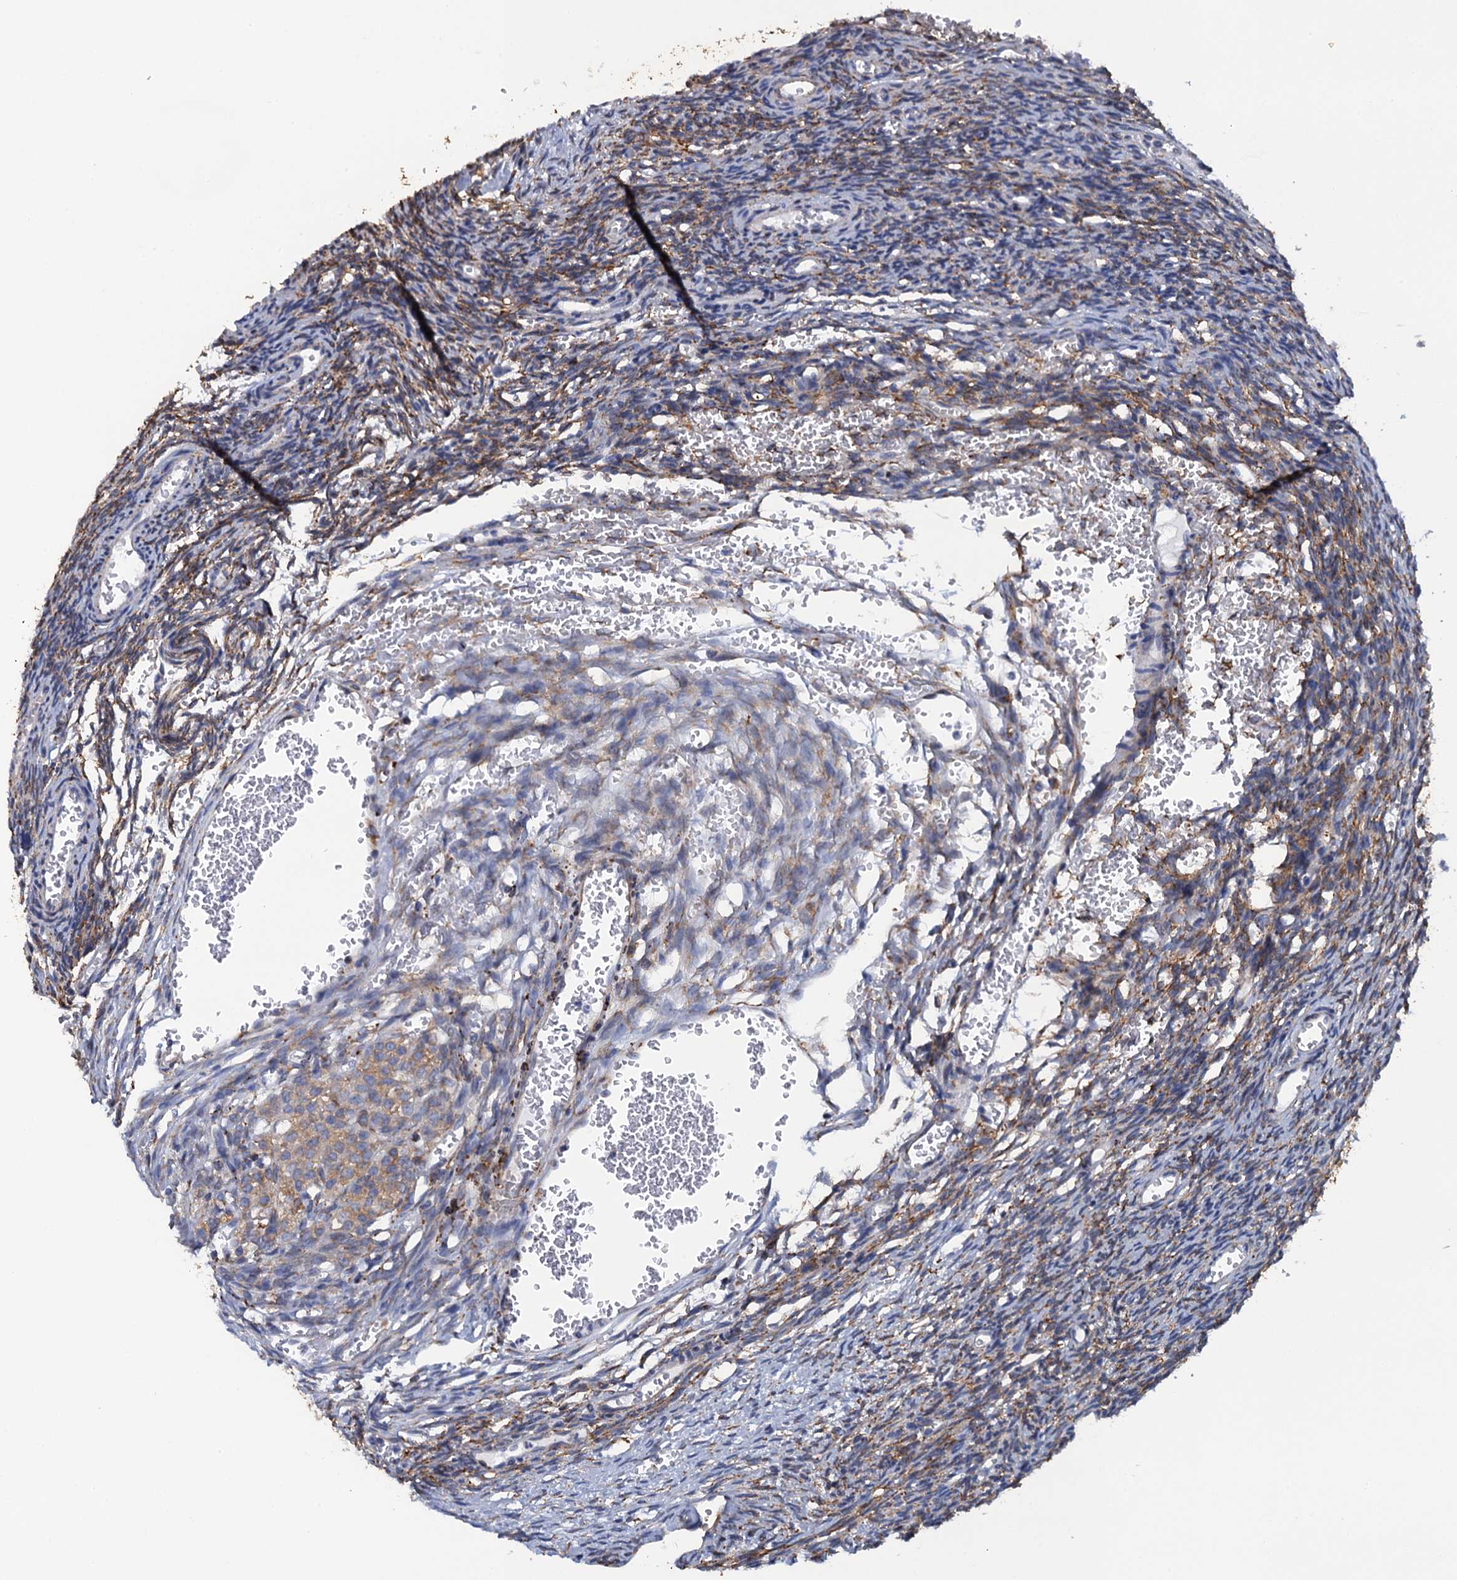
{"staining": {"intensity": "moderate", "quantity": "25%-75%", "location": "cytoplasmic/membranous"}, "tissue": "ovary", "cell_type": "Ovarian stroma cells", "image_type": "normal", "snomed": [{"axis": "morphology", "description": "Normal tissue, NOS"}, {"axis": "topography", "description": "Ovary"}], "caption": "About 25%-75% of ovarian stroma cells in unremarkable human ovary exhibit moderate cytoplasmic/membranous protein positivity as visualized by brown immunohistochemical staining.", "gene": "POGLUT3", "patient": {"sex": "female", "age": 39}}